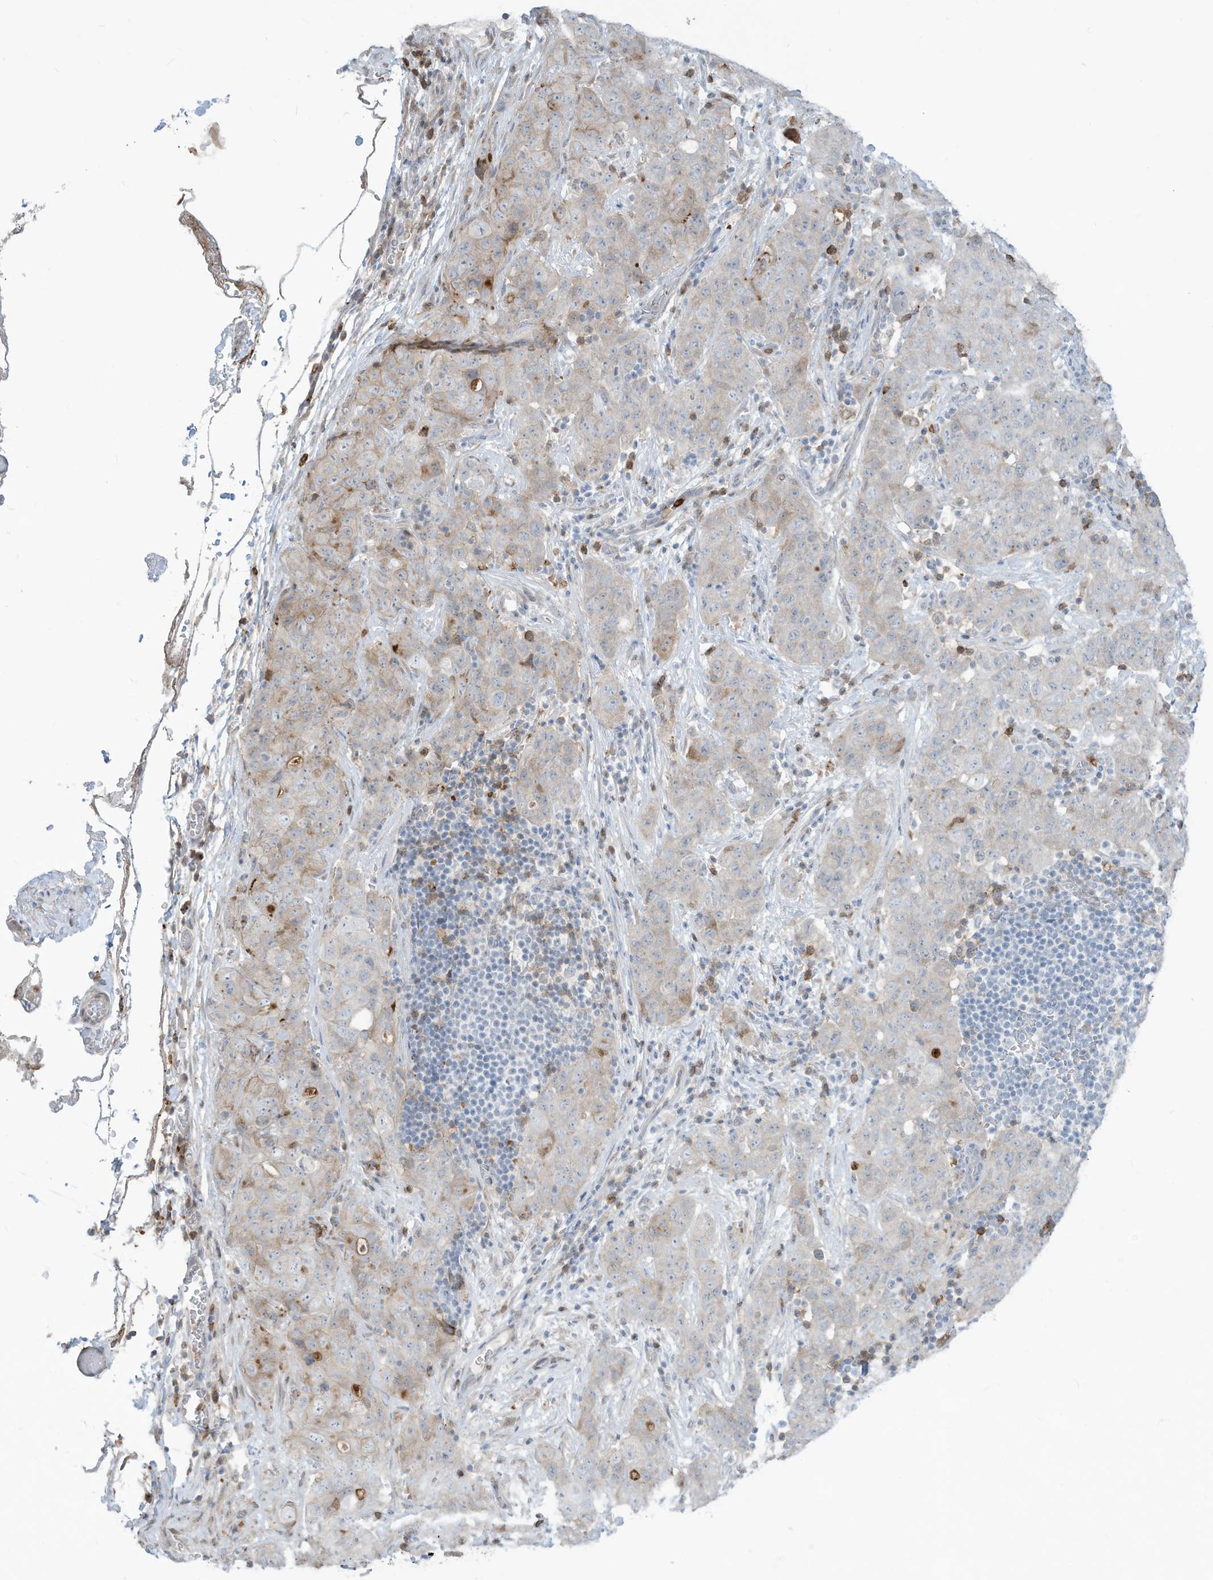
{"staining": {"intensity": "weak", "quantity": "<25%", "location": "cytoplasmic/membranous"}, "tissue": "stomach cancer", "cell_type": "Tumor cells", "image_type": "cancer", "snomed": [{"axis": "morphology", "description": "Normal tissue, NOS"}, {"axis": "morphology", "description": "Adenocarcinoma, NOS"}, {"axis": "topography", "description": "Lymph node"}, {"axis": "topography", "description": "Stomach"}], "caption": "DAB immunohistochemical staining of human stomach cancer demonstrates no significant expression in tumor cells.", "gene": "NOTO", "patient": {"sex": "male", "age": 48}}